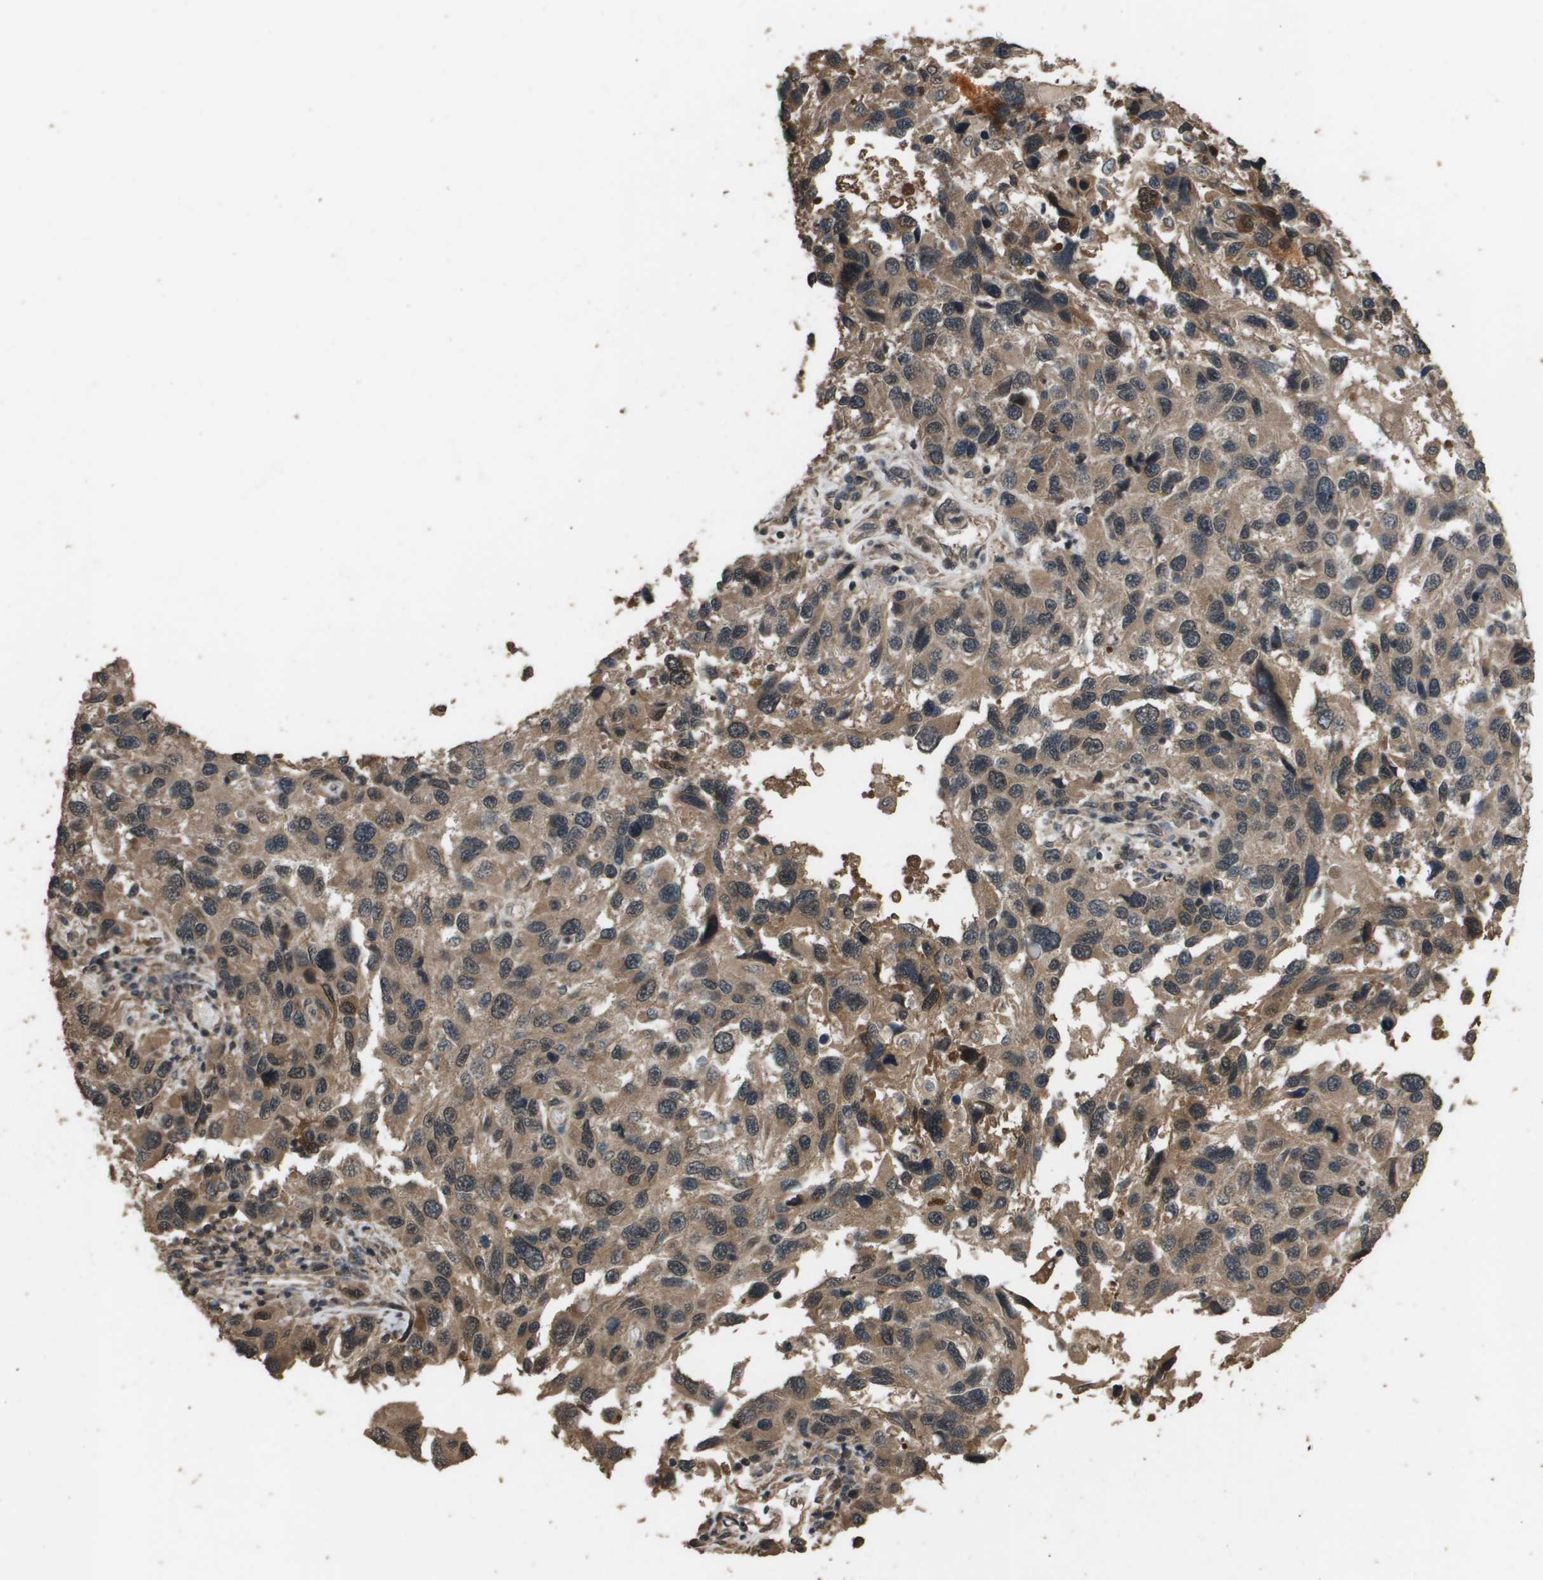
{"staining": {"intensity": "weak", "quantity": ">75%", "location": "cytoplasmic/membranous"}, "tissue": "melanoma", "cell_type": "Tumor cells", "image_type": "cancer", "snomed": [{"axis": "morphology", "description": "Malignant melanoma, NOS"}, {"axis": "topography", "description": "Skin"}], "caption": "Immunohistochemical staining of human melanoma demonstrates weak cytoplasmic/membranous protein staining in about >75% of tumor cells.", "gene": "ING1", "patient": {"sex": "male", "age": 53}}